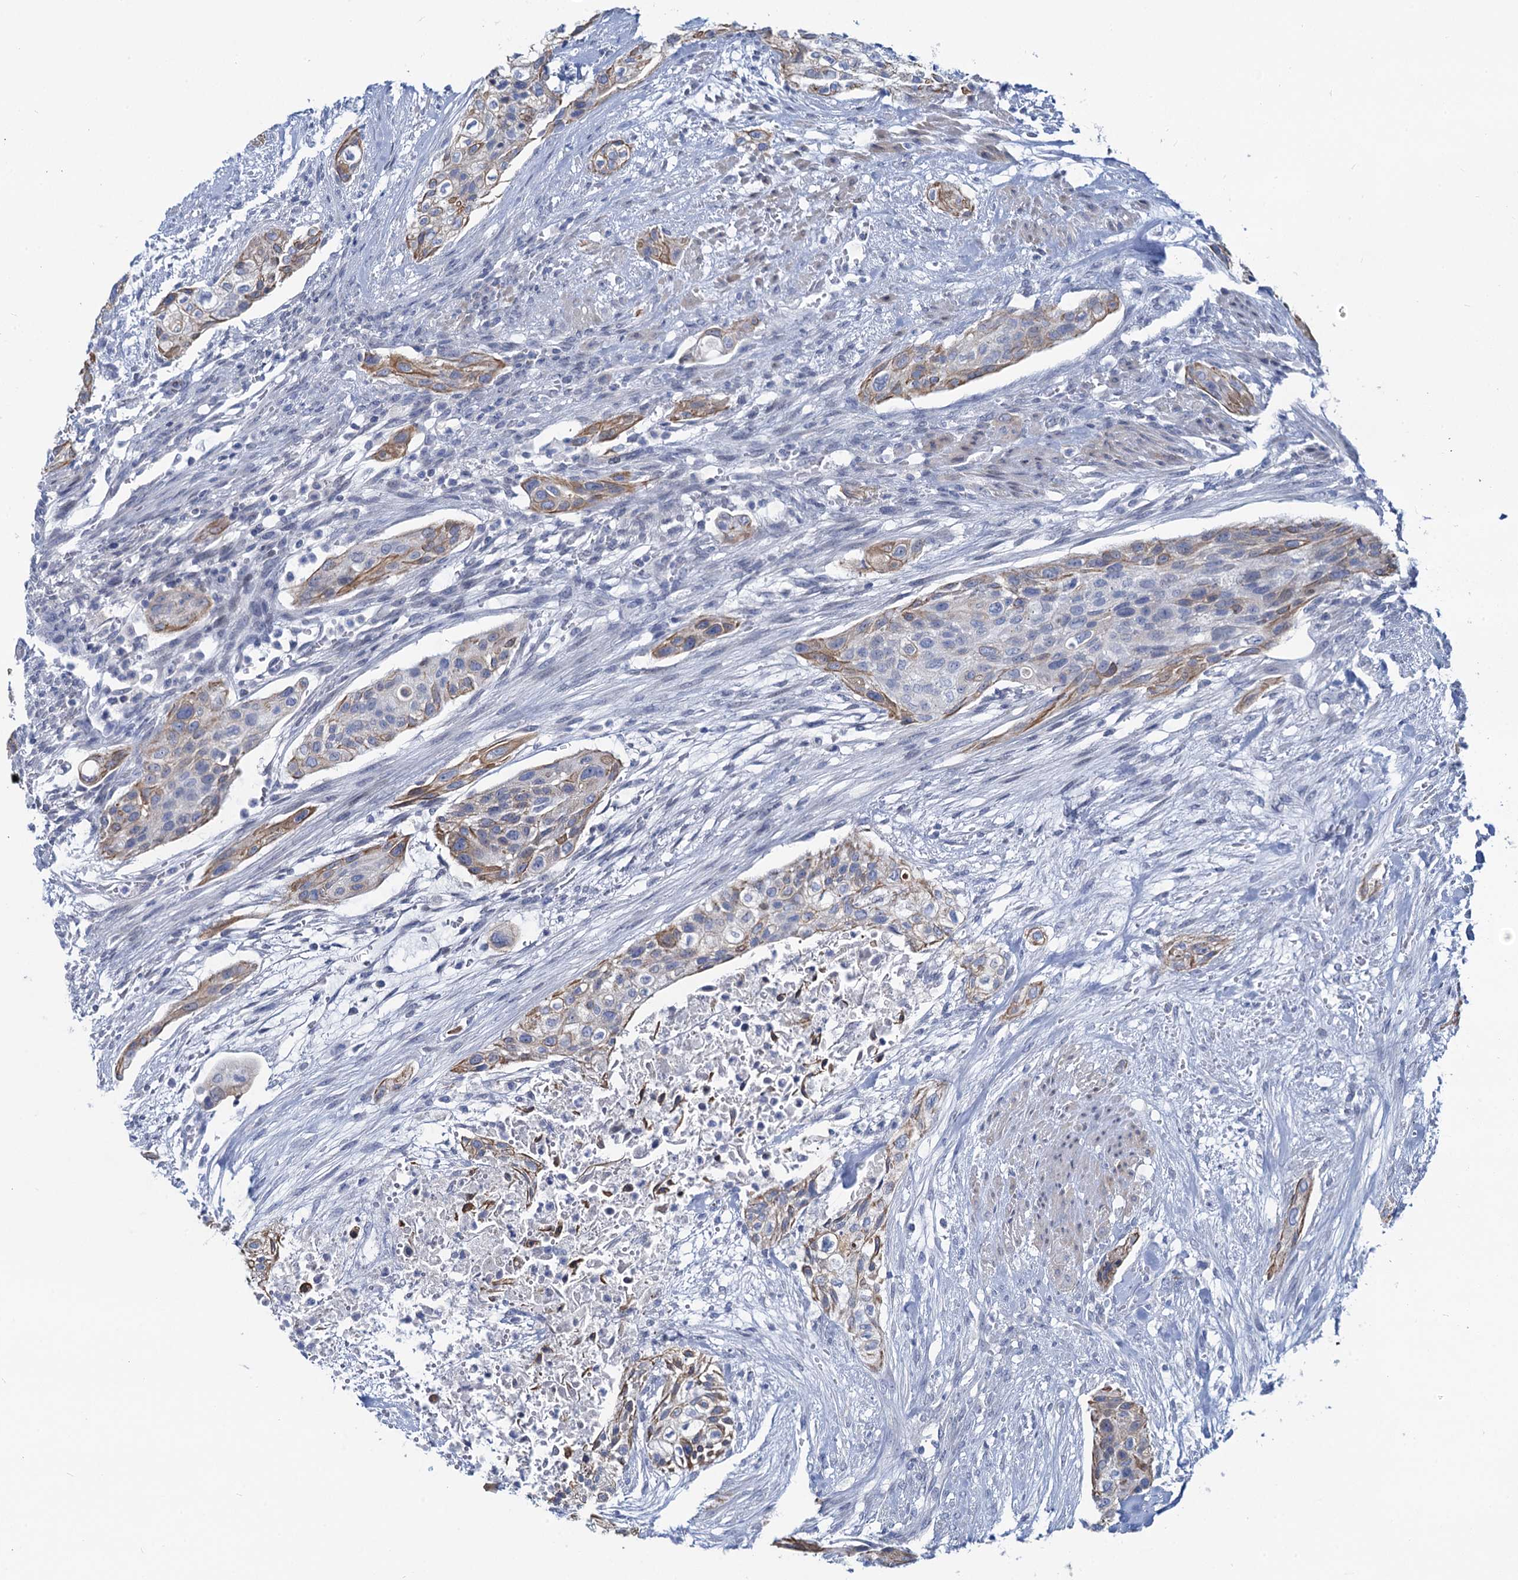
{"staining": {"intensity": "moderate", "quantity": "<25%", "location": "cytoplasmic/membranous"}, "tissue": "urothelial cancer", "cell_type": "Tumor cells", "image_type": "cancer", "snomed": [{"axis": "morphology", "description": "Urothelial carcinoma, High grade"}, {"axis": "topography", "description": "Urinary bladder"}], "caption": "Immunohistochemical staining of human urothelial carcinoma (high-grade) displays low levels of moderate cytoplasmic/membranous expression in approximately <25% of tumor cells.", "gene": "TOX3", "patient": {"sex": "male", "age": 35}}